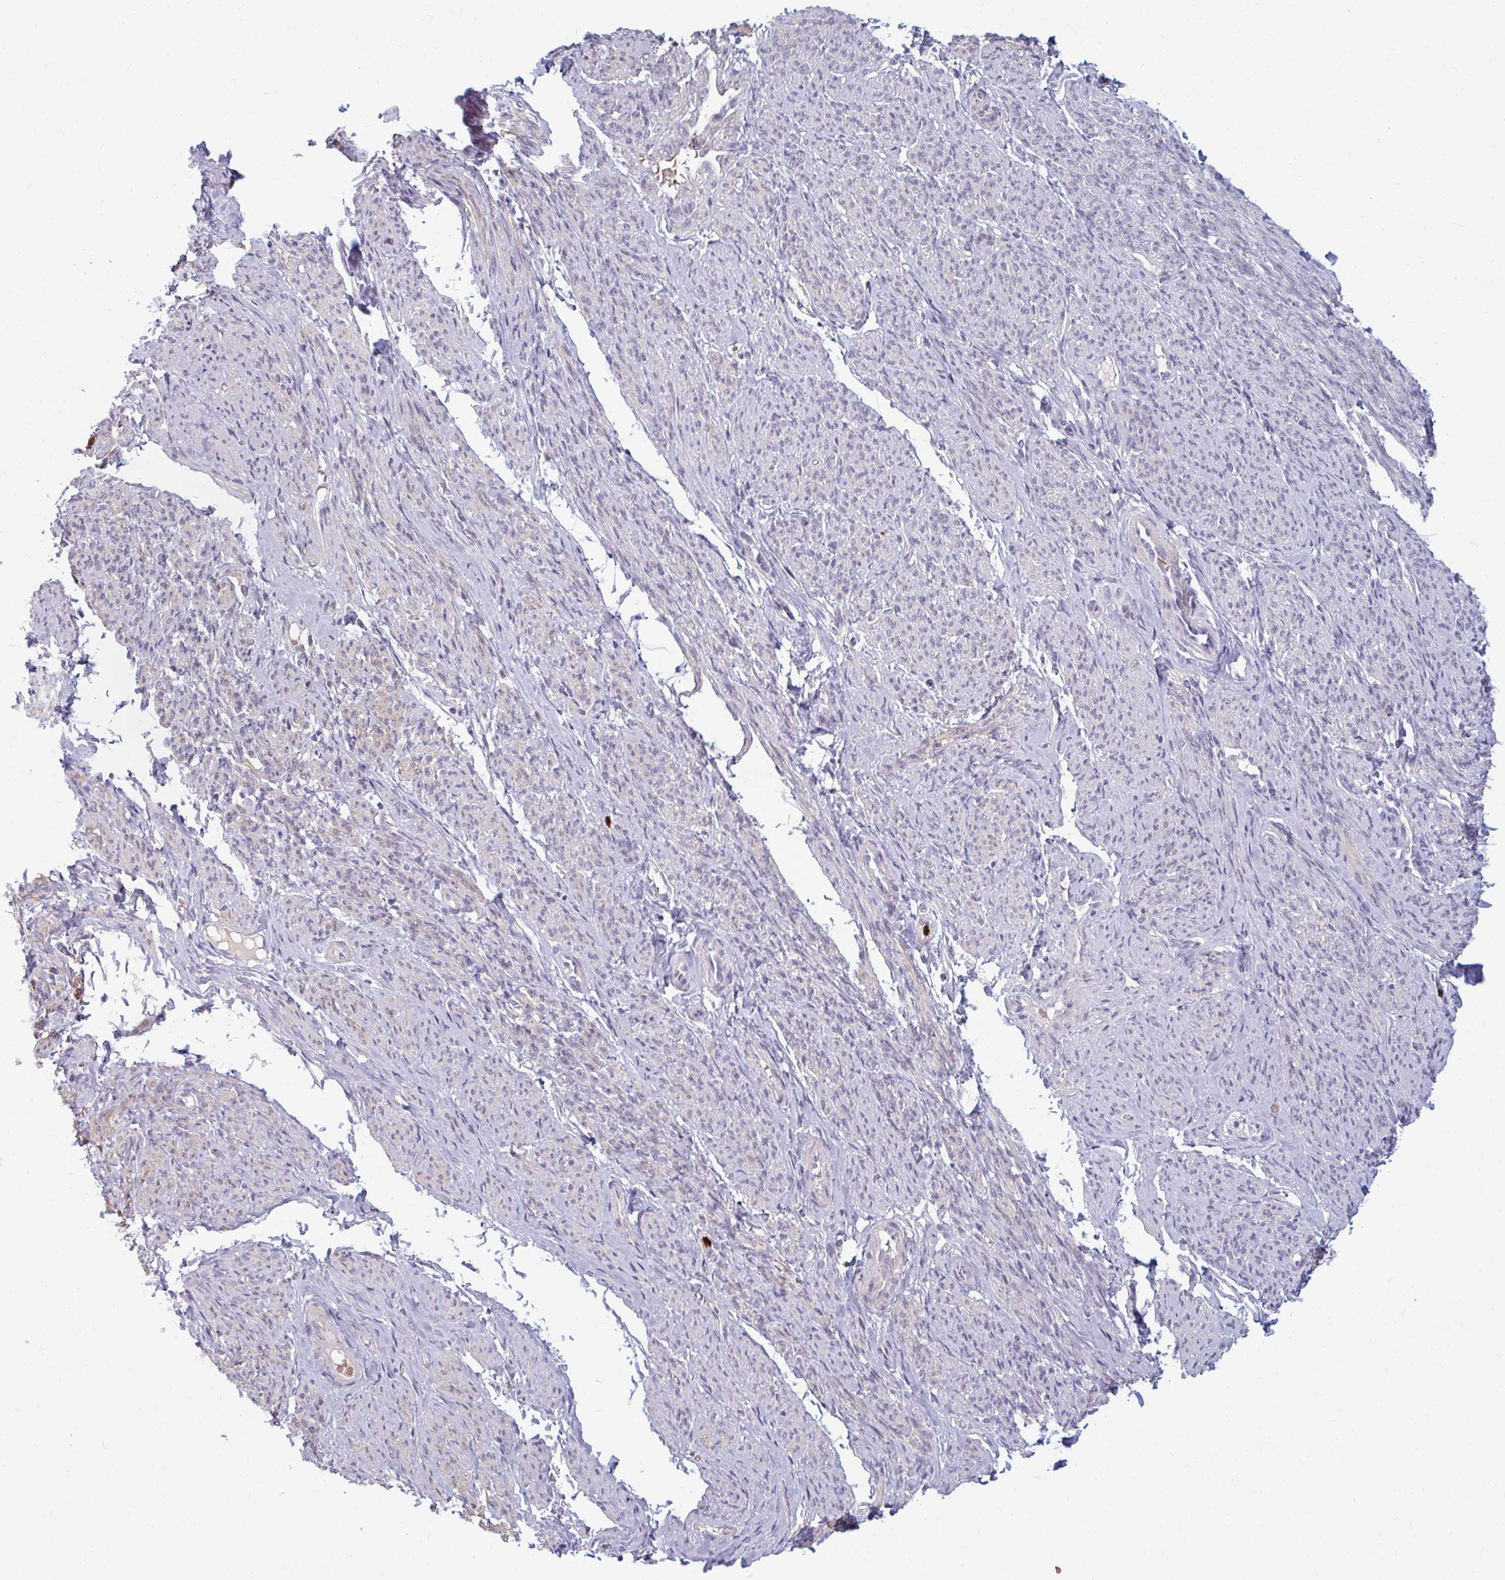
{"staining": {"intensity": "weak", "quantity": "25%-75%", "location": "cytoplasmic/membranous"}, "tissue": "smooth muscle", "cell_type": "Smooth muscle cells", "image_type": "normal", "snomed": [{"axis": "morphology", "description": "Normal tissue, NOS"}, {"axis": "topography", "description": "Smooth muscle"}], "caption": "Brown immunohistochemical staining in benign human smooth muscle reveals weak cytoplasmic/membranous positivity in about 25%-75% of smooth muscle cells.", "gene": "RAB33A", "patient": {"sex": "female", "age": 65}}